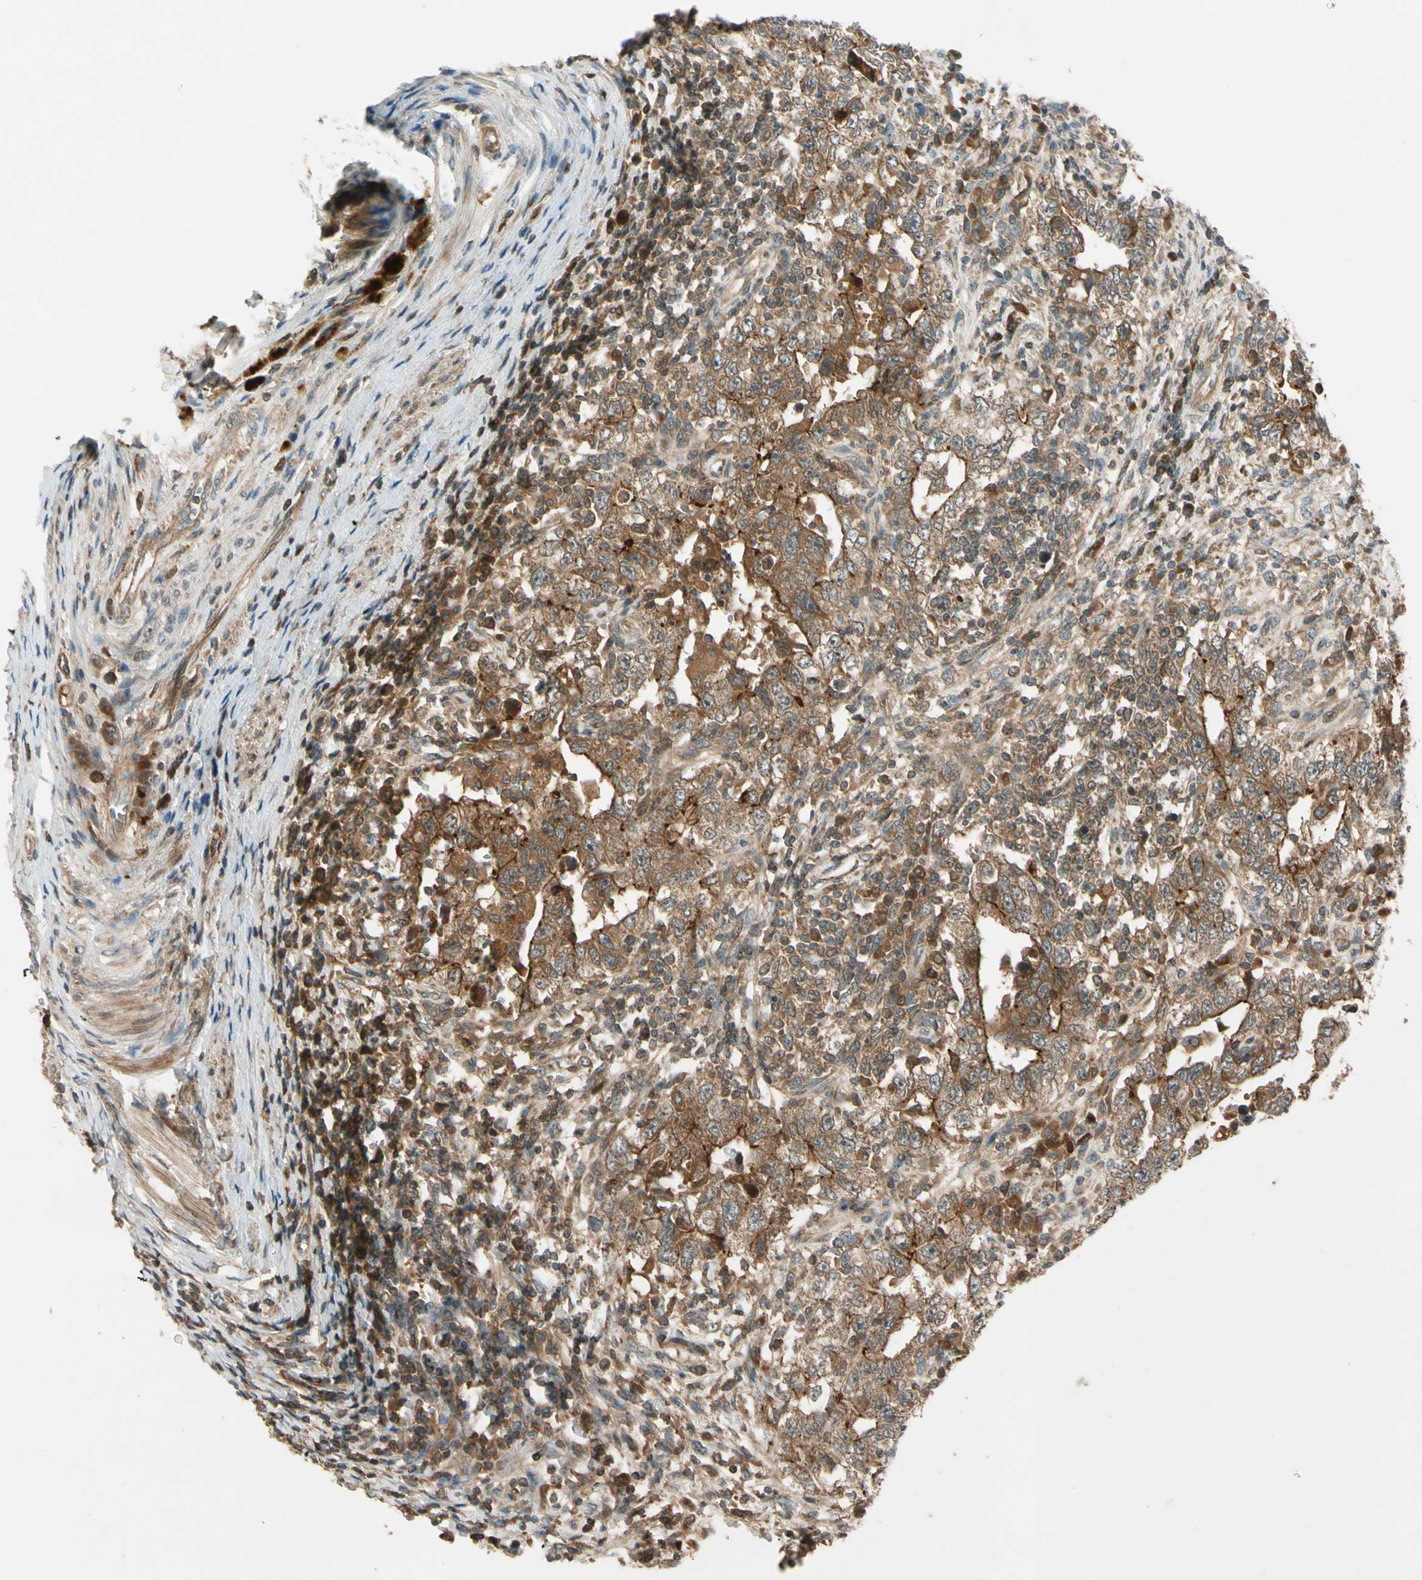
{"staining": {"intensity": "moderate", "quantity": ">75%", "location": "cytoplasmic/membranous"}, "tissue": "testis cancer", "cell_type": "Tumor cells", "image_type": "cancer", "snomed": [{"axis": "morphology", "description": "Carcinoma, Embryonal, NOS"}, {"axis": "topography", "description": "Testis"}], "caption": "The image demonstrates staining of testis cancer (embryonal carcinoma), revealing moderate cytoplasmic/membranous protein positivity (brown color) within tumor cells. Nuclei are stained in blue.", "gene": "ACVR1C", "patient": {"sex": "male", "age": 26}}